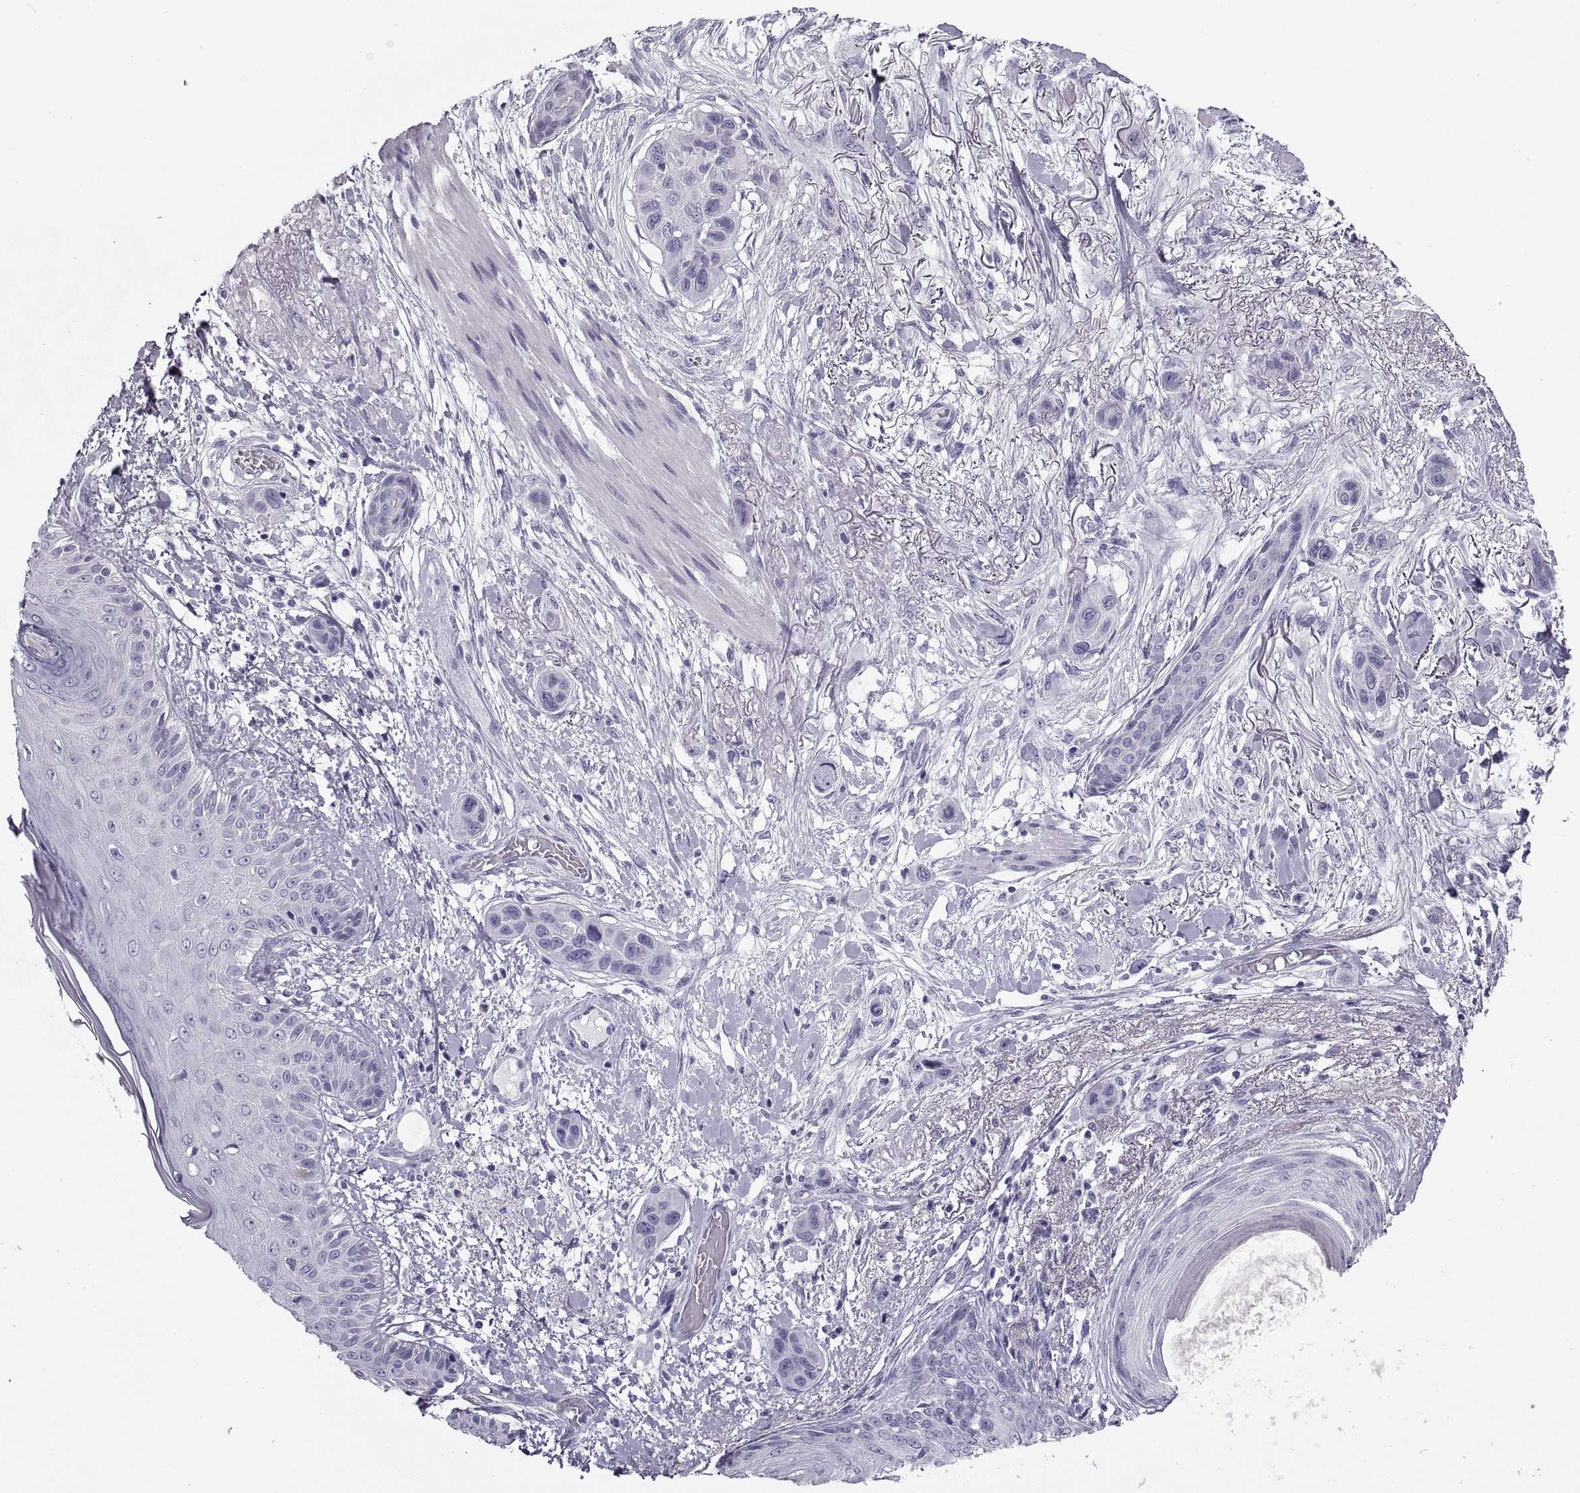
{"staining": {"intensity": "negative", "quantity": "none", "location": "none"}, "tissue": "skin cancer", "cell_type": "Tumor cells", "image_type": "cancer", "snomed": [{"axis": "morphology", "description": "Squamous cell carcinoma, NOS"}, {"axis": "topography", "description": "Skin"}], "caption": "A micrograph of human skin squamous cell carcinoma is negative for staining in tumor cells. The staining was performed using DAB (3,3'-diaminobenzidine) to visualize the protein expression in brown, while the nuclei were stained in blue with hematoxylin (Magnification: 20x).", "gene": "RLBP1", "patient": {"sex": "male", "age": 79}}